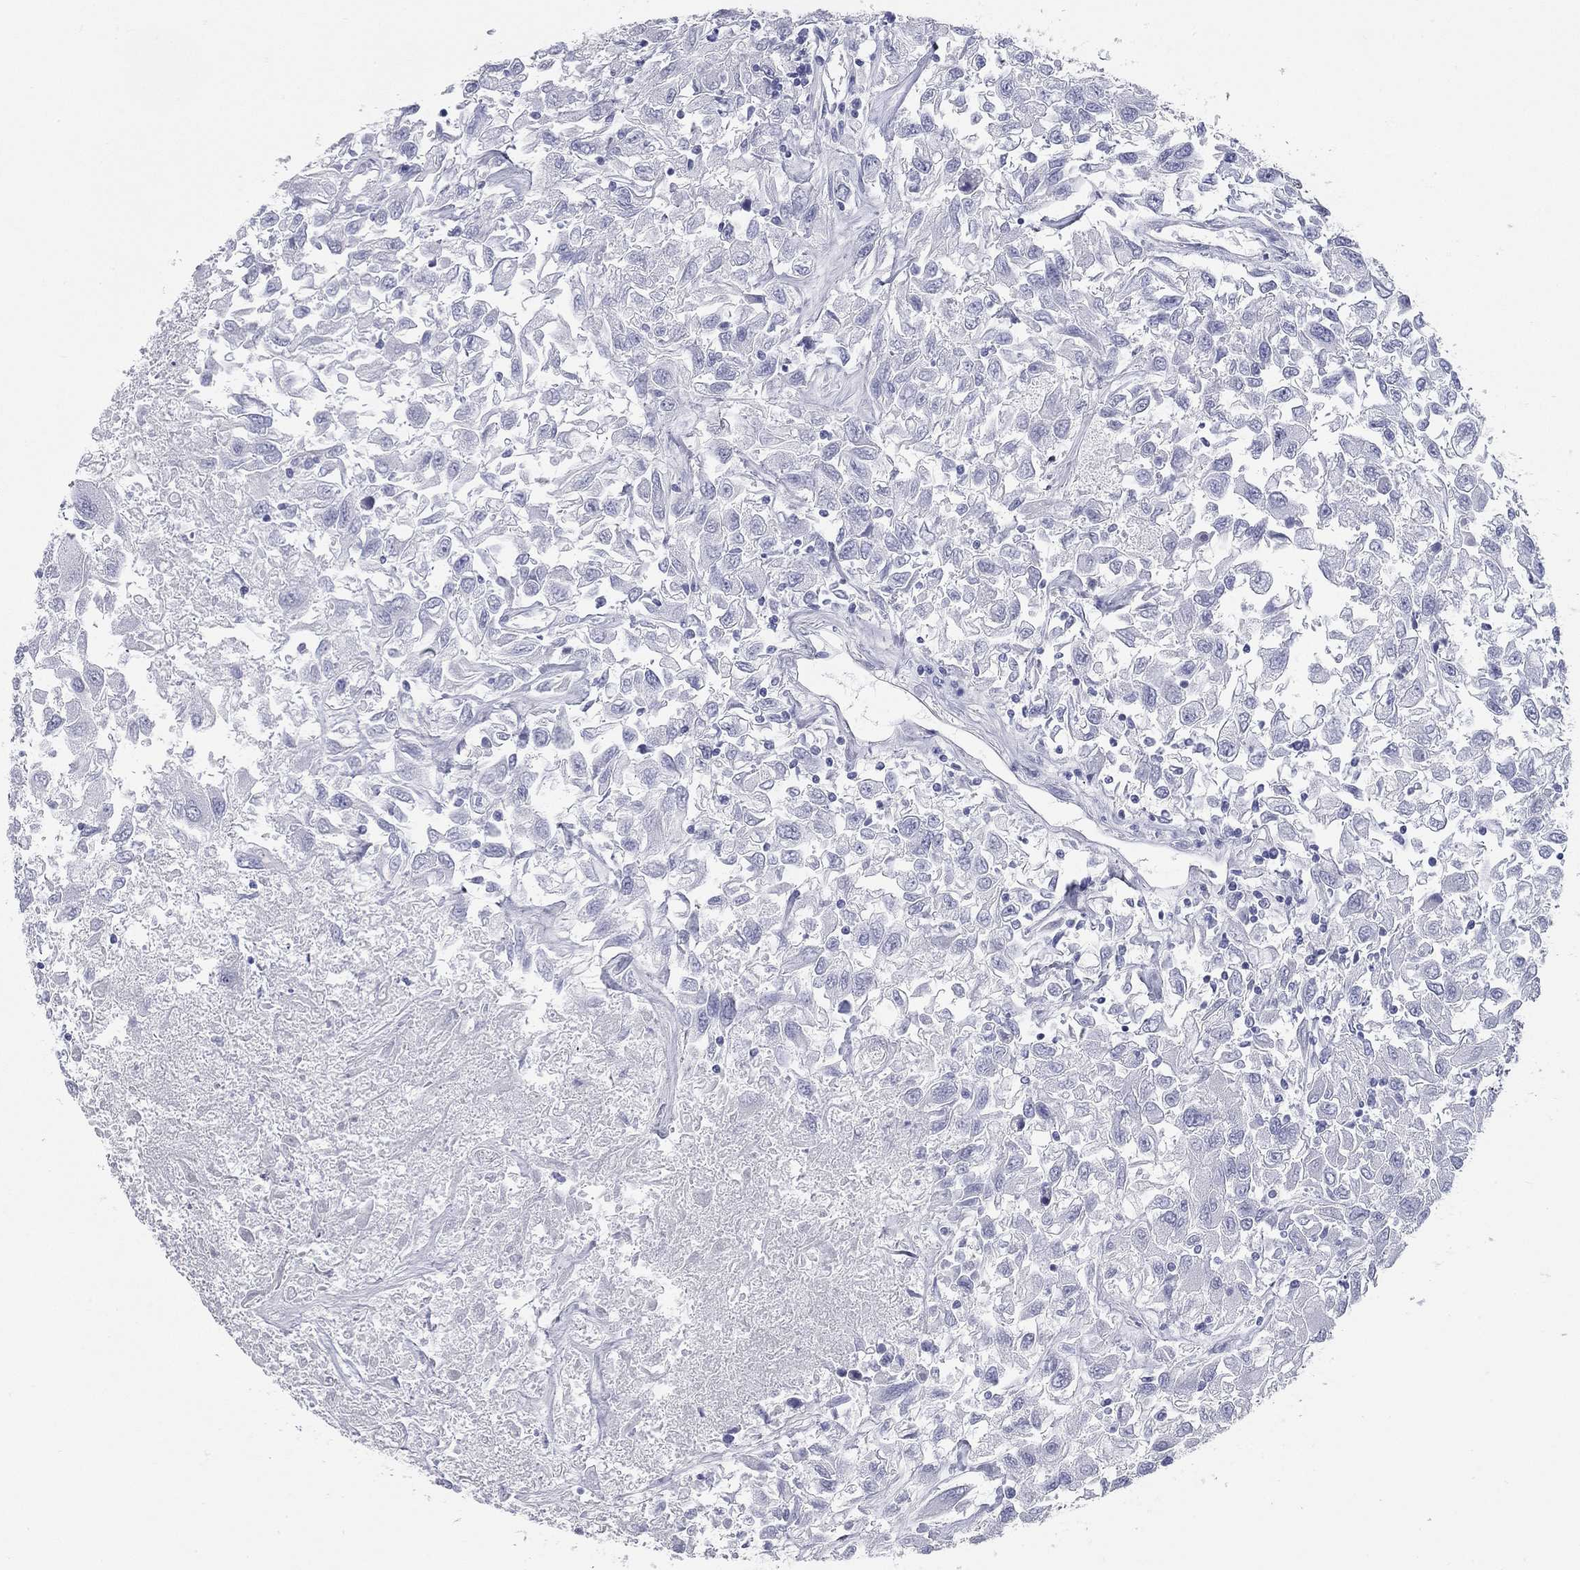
{"staining": {"intensity": "negative", "quantity": "none", "location": "none"}, "tissue": "renal cancer", "cell_type": "Tumor cells", "image_type": "cancer", "snomed": [{"axis": "morphology", "description": "Adenocarcinoma, NOS"}, {"axis": "topography", "description": "Kidney"}], "caption": "Adenocarcinoma (renal) stained for a protein using immunohistochemistry reveals no expression tumor cells.", "gene": "ASF1B", "patient": {"sex": "female", "age": 76}}